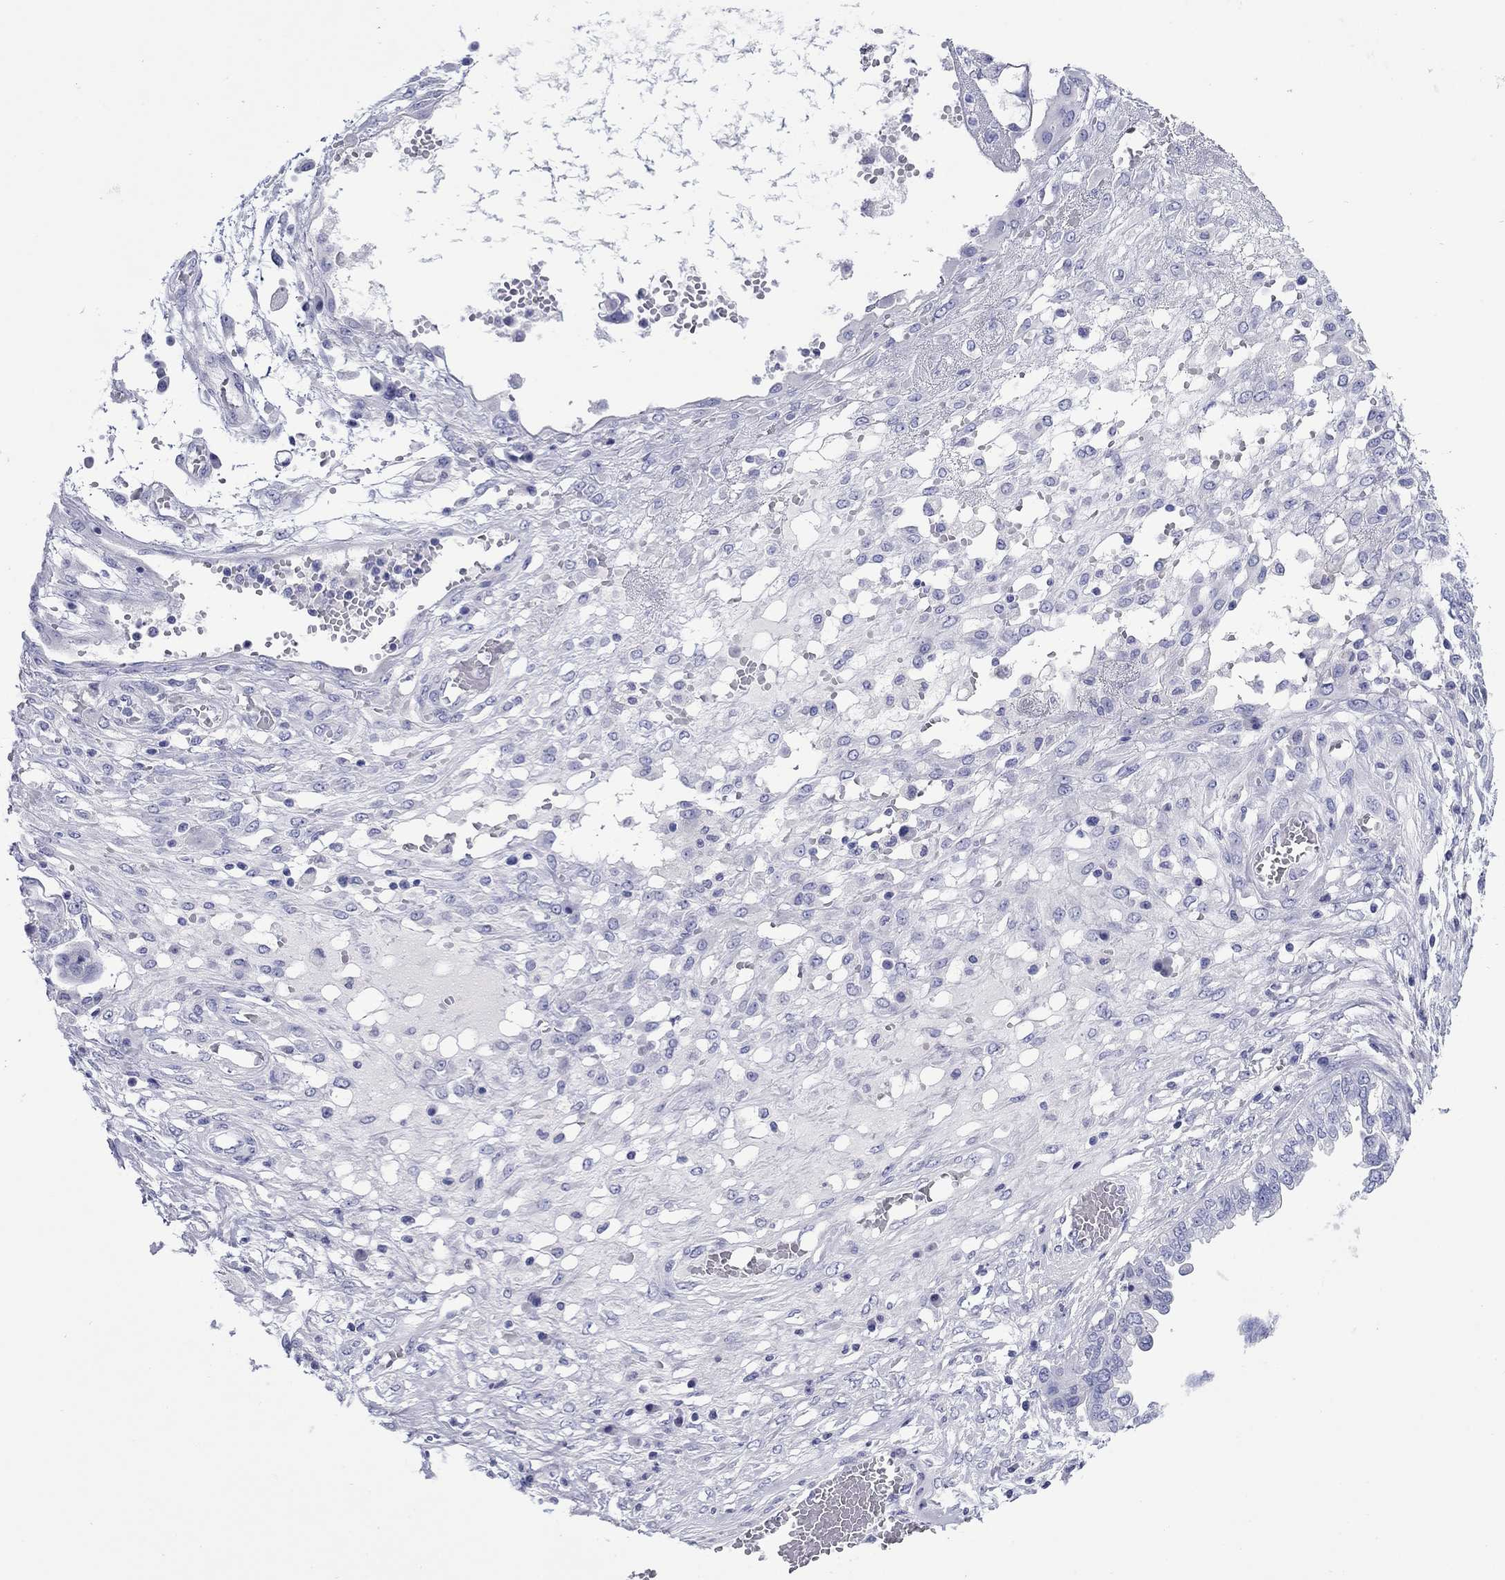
{"staining": {"intensity": "negative", "quantity": "none", "location": "none"}, "tissue": "ovarian cancer", "cell_type": "Tumor cells", "image_type": "cancer", "snomed": [{"axis": "morphology", "description": "Cystadenocarcinoma, serous, NOS"}, {"axis": "topography", "description": "Ovary"}], "caption": "Immunohistochemistry (IHC) of human ovarian serous cystadenocarcinoma reveals no positivity in tumor cells.", "gene": "GIP", "patient": {"sex": "female", "age": 67}}